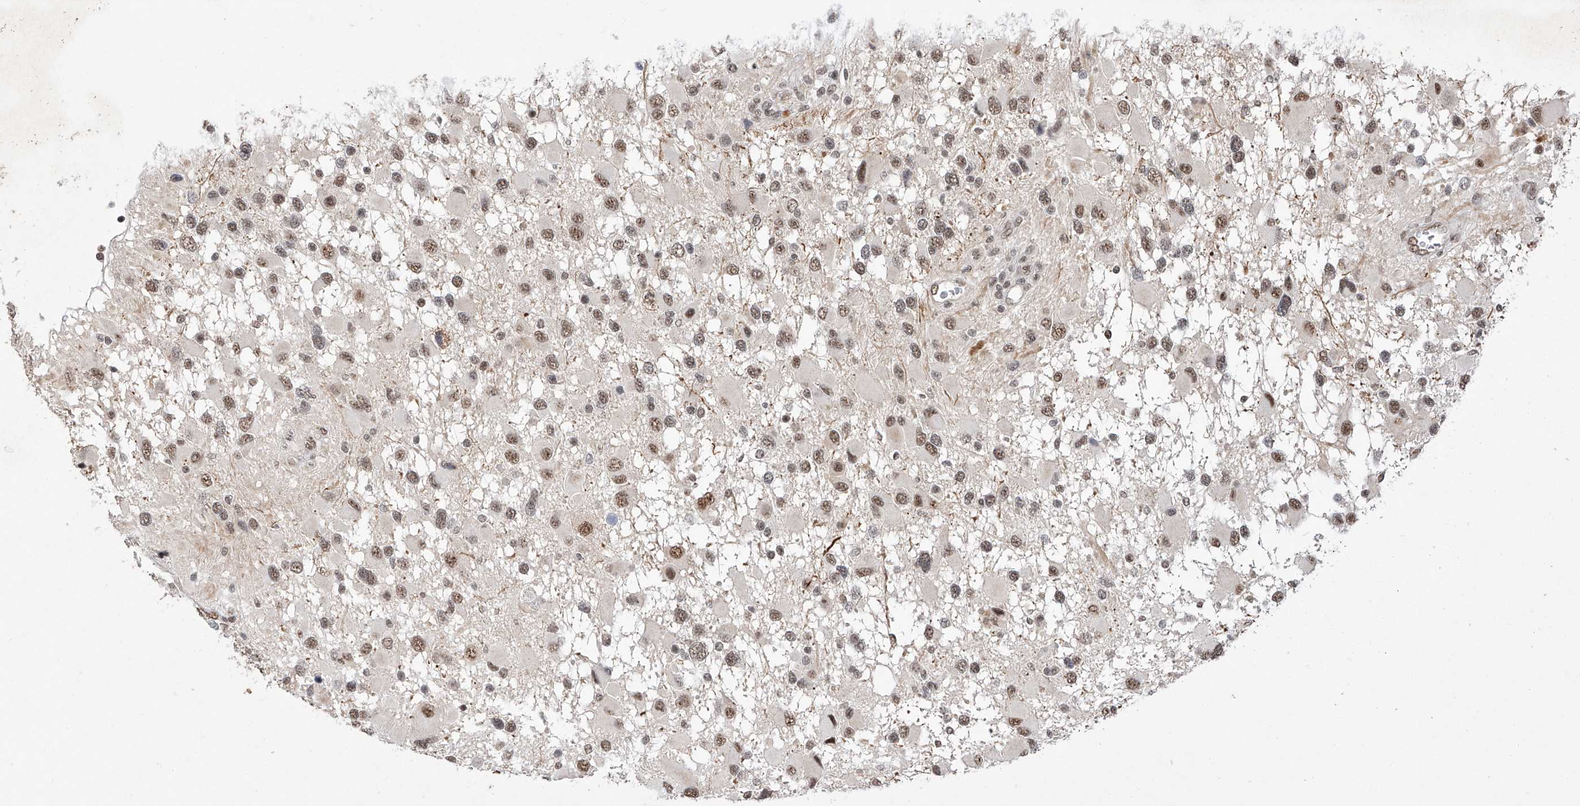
{"staining": {"intensity": "moderate", "quantity": ">75%", "location": "nuclear"}, "tissue": "glioma", "cell_type": "Tumor cells", "image_type": "cancer", "snomed": [{"axis": "morphology", "description": "Glioma, malignant, High grade"}, {"axis": "topography", "description": "Brain"}], "caption": "A micrograph showing moderate nuclear expression in approximately >75% of tumor cells in high-grade glioma (malignant), as visualized by brown immunohistochemical staining.", "gene": "NFATC4", "patient": {"sex": "male", "age": 53}}